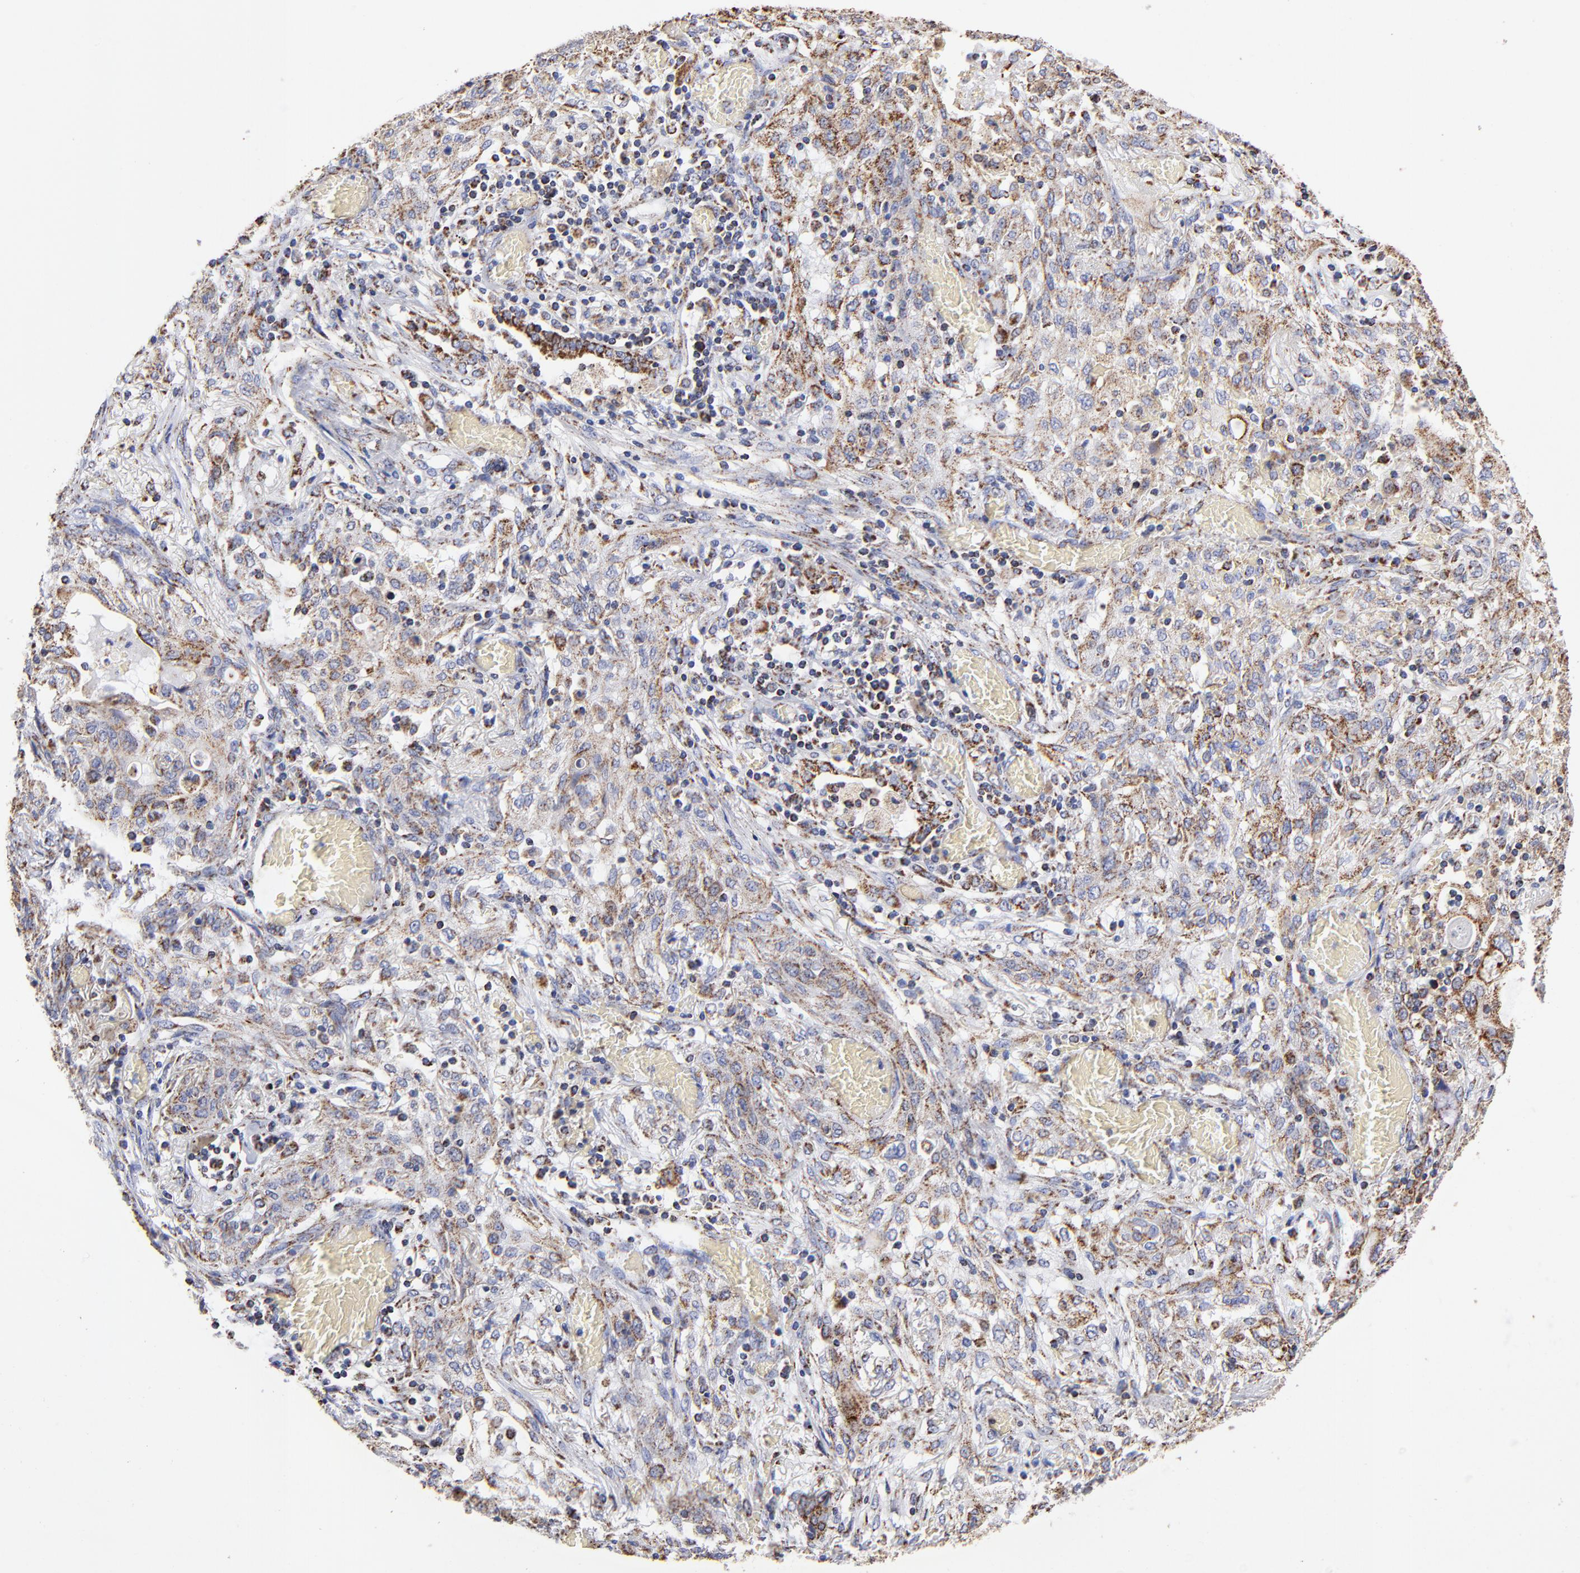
{"staining": {"intensity": "moderate", "quantity": ">75%", "location": "cytoplasmic/membranous"}, "tissue": "lung cancer", "cell_type": "Tumor cells", "image_type": "cancer", "snomed": [{"axis": "morphology", "description": "Squamous cell carcinoma, NOS"}, {"axis": "topography", "description": "Lung"}], "caption": "DAB immunohistochemical staining of human squamous cell carcinoma (lung) displays moderate cytoplasmic/membranous protein positivity in approximately >75% of tumor cells.", "gene": "PHB1", "patient": {"sex": "female", "age": 47}}